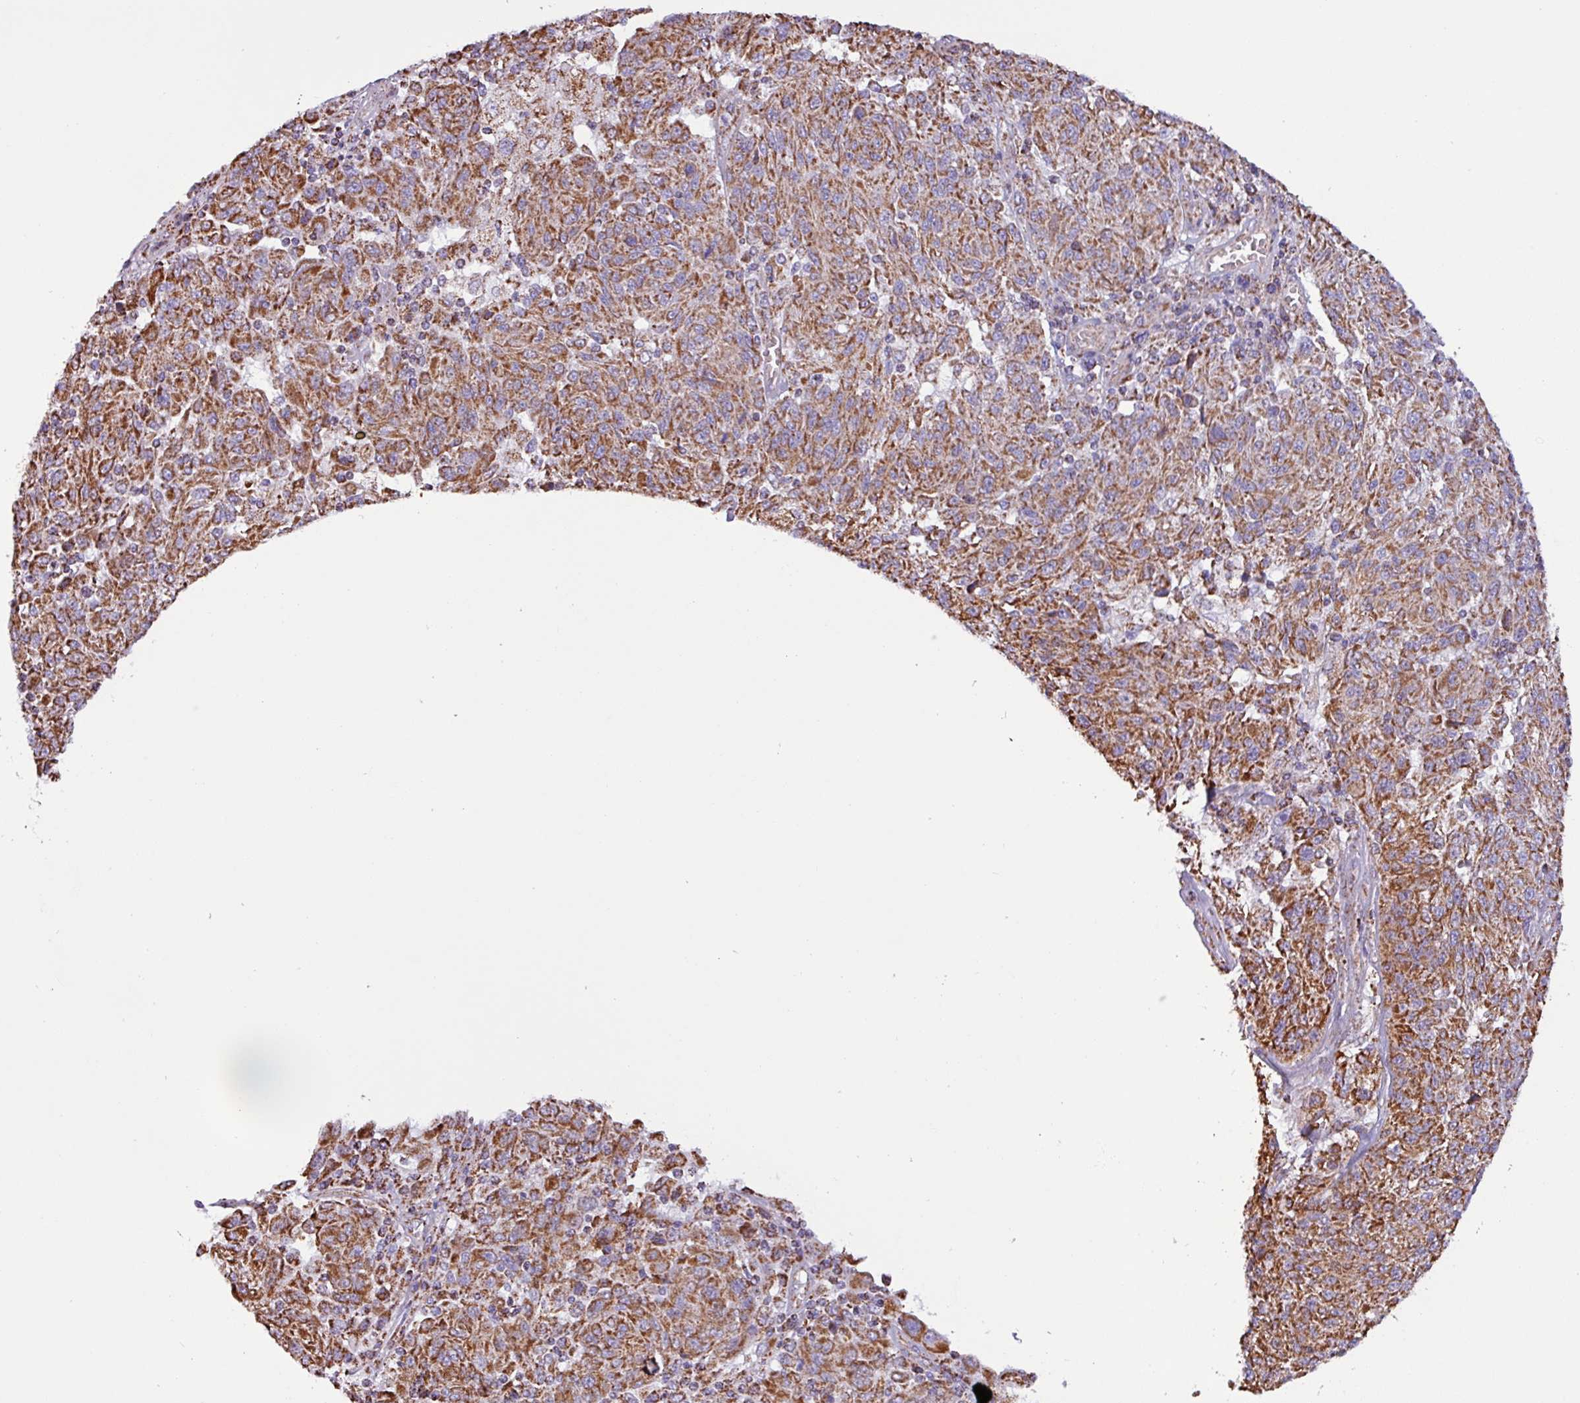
{"staining": {"intensity": "moderate", "quantity": ">75%", "location": "cytoplasmic/membranous"}, "tissue": "melanoma", "cell_type": "Tumor cells", "image_type": "cancer", "snomed": [{"axis": "morphology", "description": "Malignant melanoma, NOS"}, {"axis": "topography", "description": "Skin"}], "caption": "Protein expression analysis of human malignant melanoma reveals moderate cytoplasmic/membranous staining in about >75% of tumor cells.", "gene": "RTL3", "patient": {"sex": "male", "age": 53}}